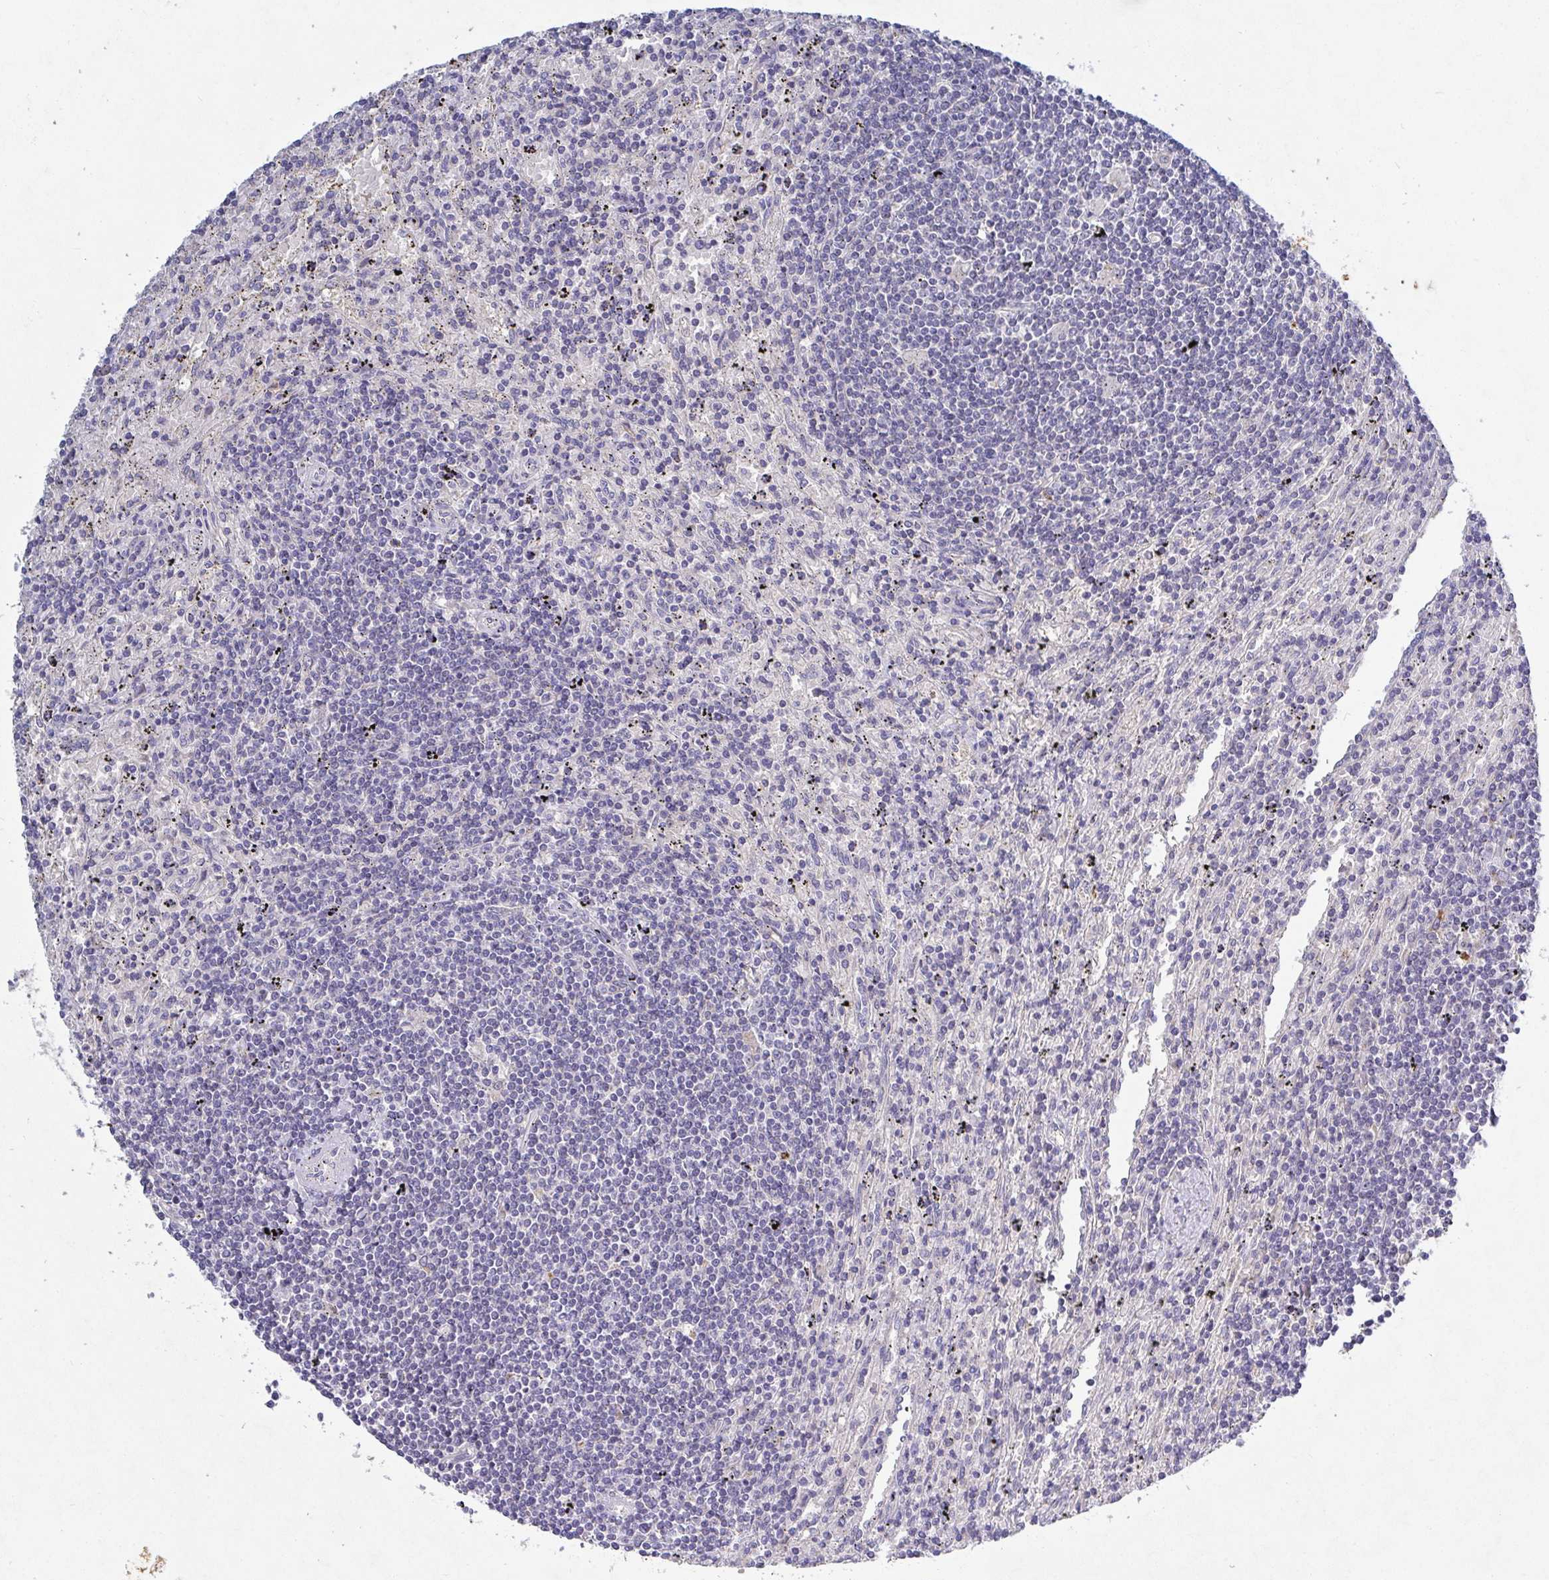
{"staining": {"intensity": "negative", "quantity": "none", "location": "none"}, "tissue": "lymphoma", "cell_type": "Tumor cells", "image_type": "cancer", "snomed": [{"axis": "morphology", "description": "Malignant lymphoma, non-Hodgkin's type, Low grade"}, {"axis": "topography", "description": "Spleen"}], "caption": "IHC of low-grade malignant lymphoma, non-Hodgkin's type exhibits no positivity in tumor cells.", "gene": "GALNT13", "patient": {"sex": "male", "age": 76}}